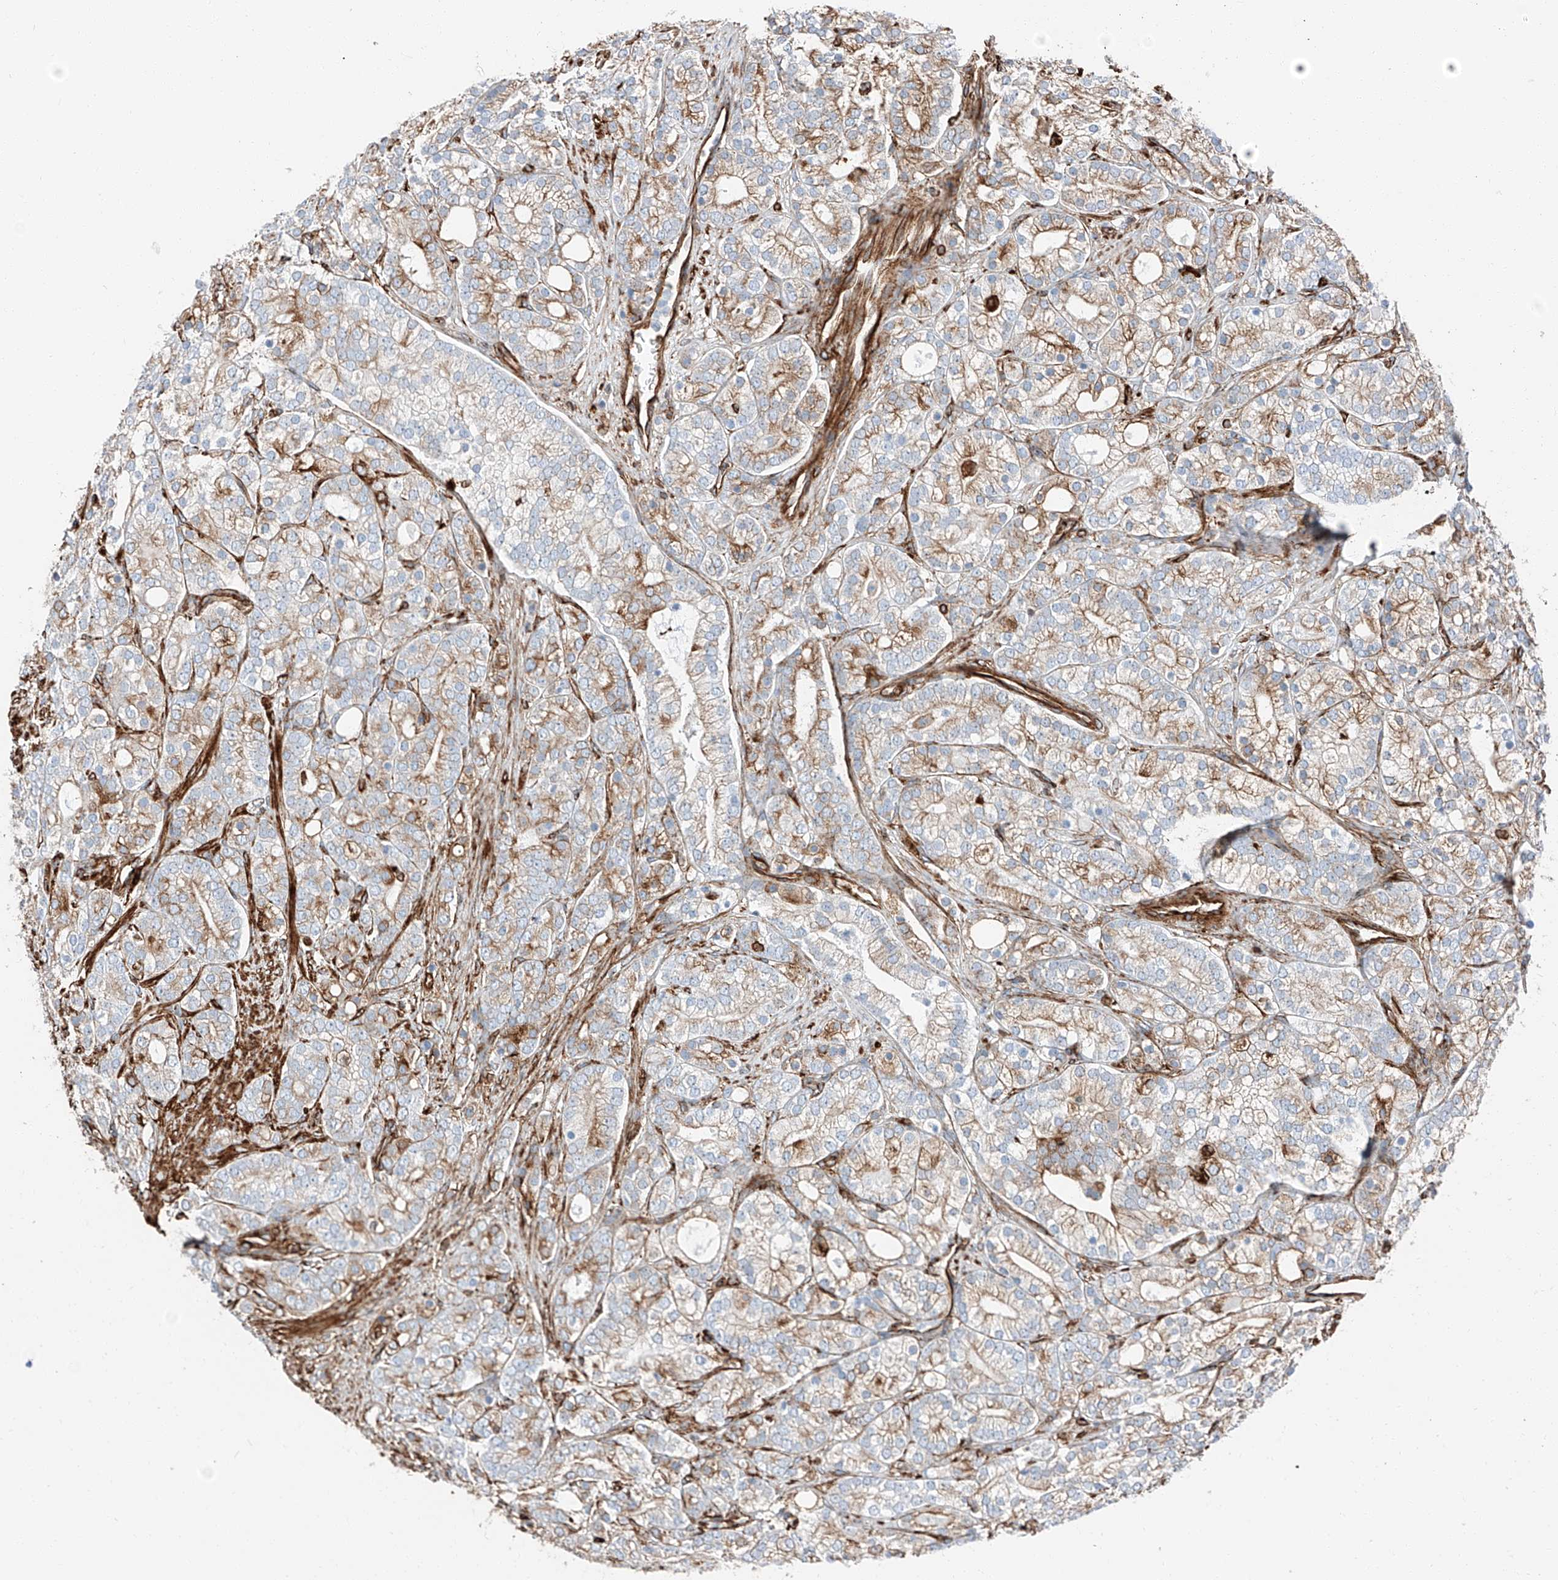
{"staining": {"intensity": "strong", "quantity": "25%-75%", "location": "cytoplasmic/membranous"}, "tissue": "prostate cancer", "cell_type": "Tumor cells", "image_type": "cancer", "snomed": [{"axis": "morphology", "description": "Adenocarcinoma, High grade"}, {"axis": "topography", "description": "Prostate"}], "caption": "IHC of prostate cancer (adenocarcinoma (high-grade)) reveals high levels of strong cytoplasmic/membranous positivity in approximately 25%-75% of tumor cells.", "gene": "ZNF804A", "patient": {"sex": "male", "age": 57}}